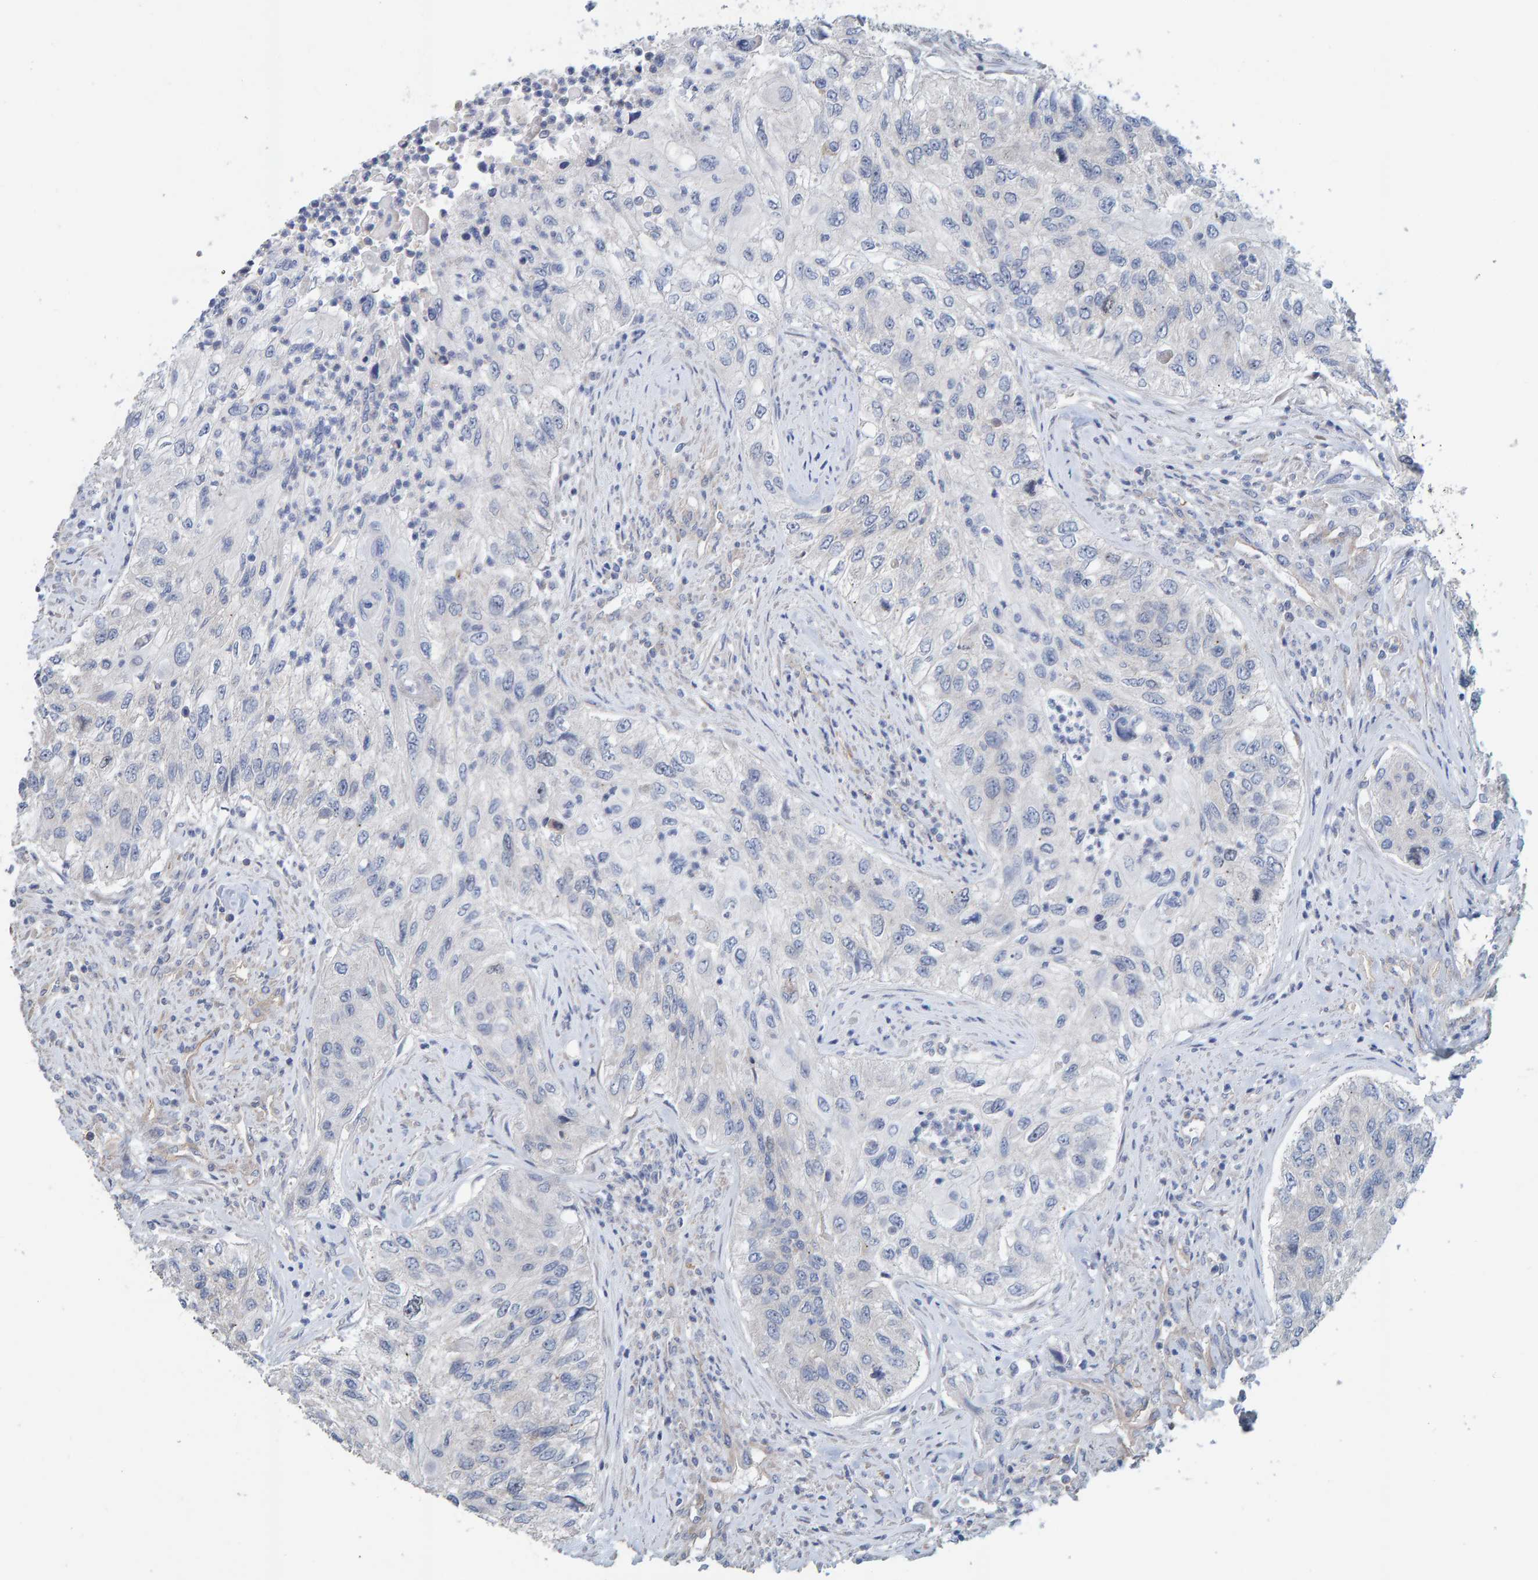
{"staining": {"intensity": "negative", "quantity": "none", "location": "none"}, "tissue": "urothelial cancer", "cell_type": "Tumor cells", "image_type": "cancer", "snomed": [{"axis": "morphology", "description": "Urothelial carcinoma, High grade"}, {"axis": "topography", "description": "Urinary bladder"}], "caption": "DAB (3,3'-diaminobenzidine) immunohistochemical staining of human high-grade urothelial carcinoma shows no significant expression in tumor cells. (Stains: DAB IHC with hematoxylin counter stain, Microscopy: brightfield microscopy at high magnification).", "gene": "RGP1", "patient": {"sex": "female", "age": 60}}